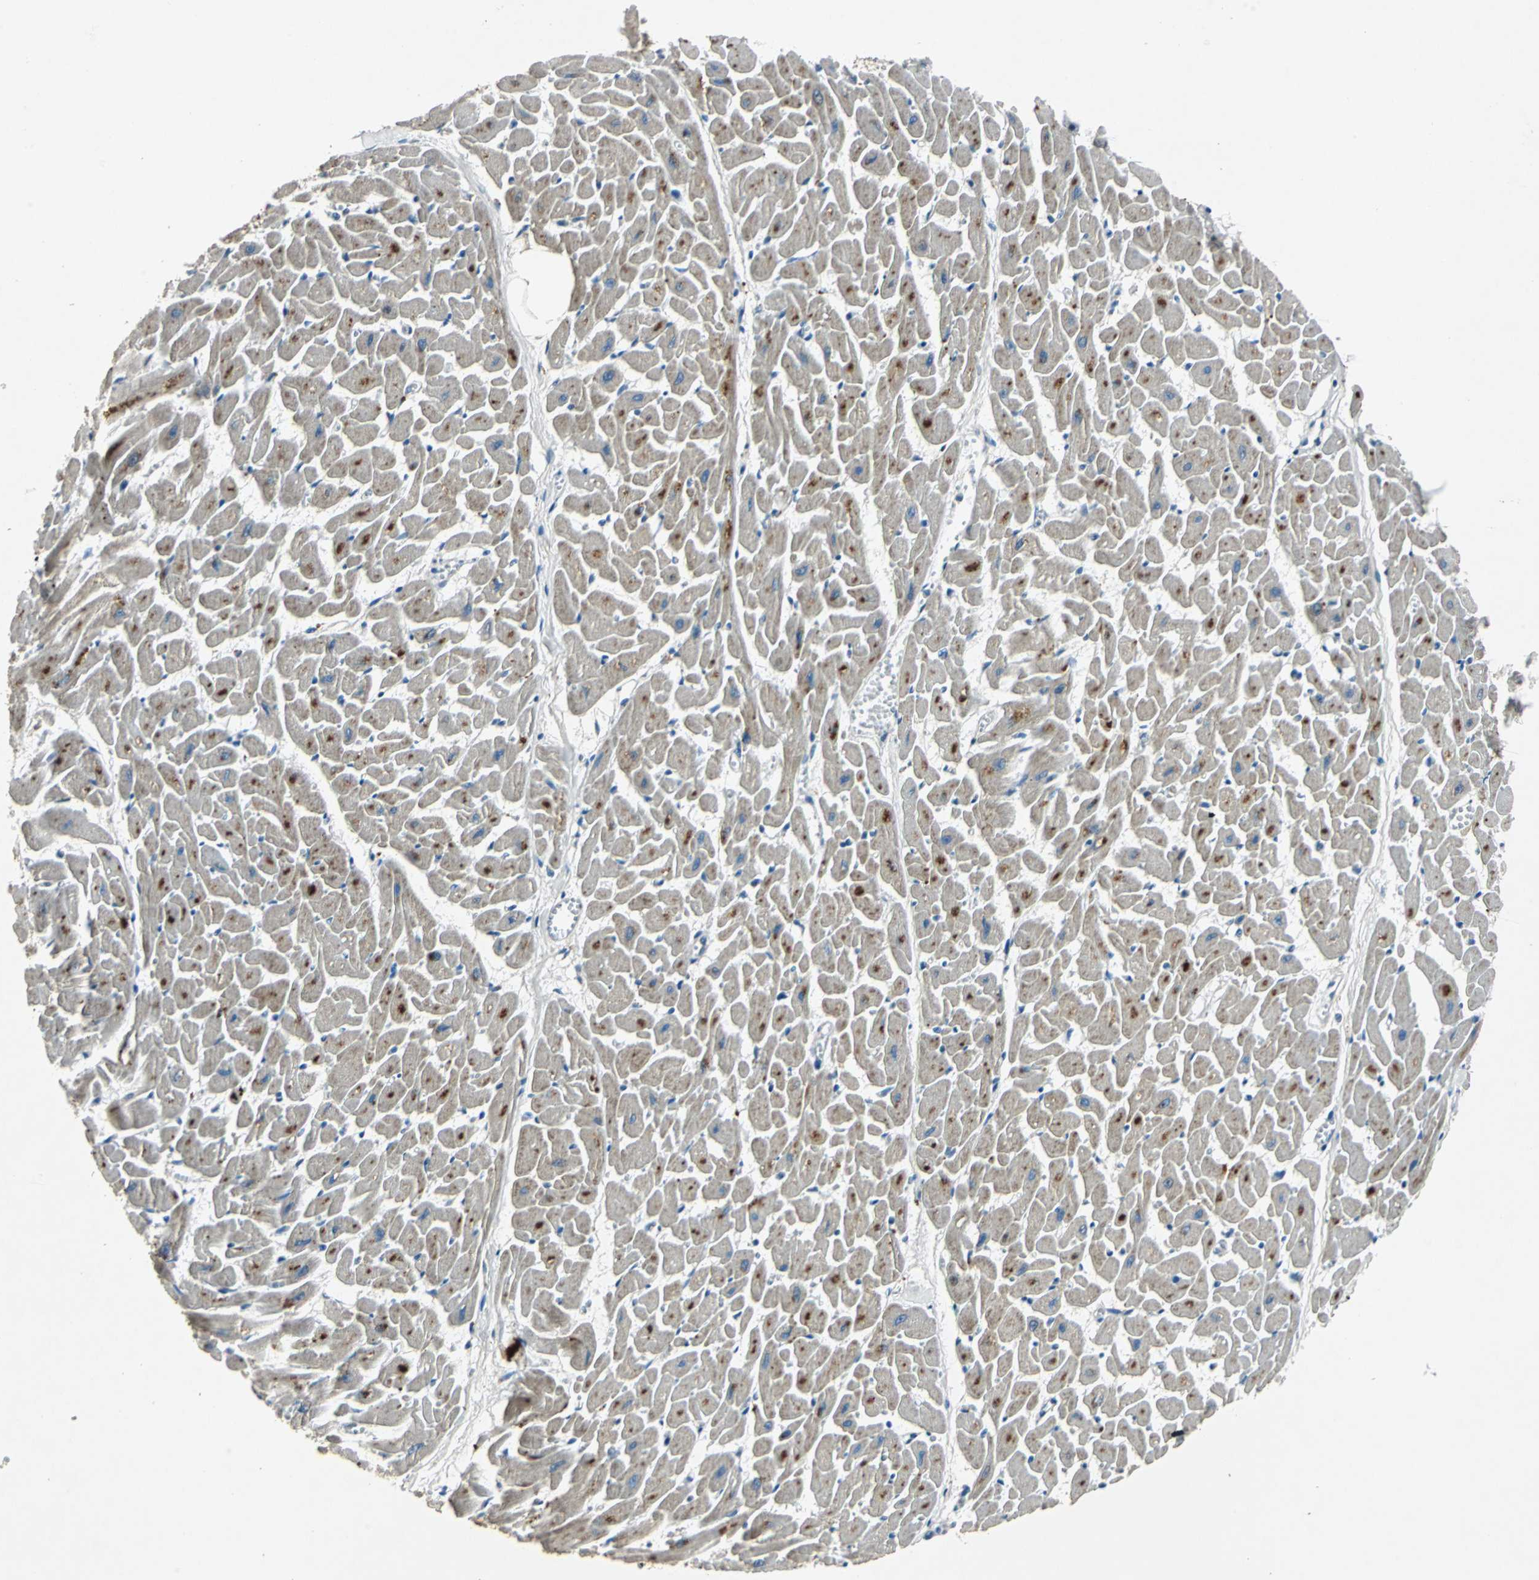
{"staining": {"intensity": "strong", "quantity": "<25%", "location": "cytoplasmic/membranous"}, "tissue": "heart muscle", "cell_type": "Cardiomyocytes", "image_type": "normal", "snomed": [{"axis": "morphology", "description": "Normal tissue, NOS"}, {"axis": "topography", "description": "Heart"}], "caption": "Immunohistochemical staining of unremarkable human heart muscle displays <25% levels of strong cytoplasmic/membranous protein positivity in about <25% of cardiomyocytes. (Brightfield microscopy of DAB IHC at high magnification).", "gene": "SLC2A13", "patient": {"sex": "female", "age": 19}}